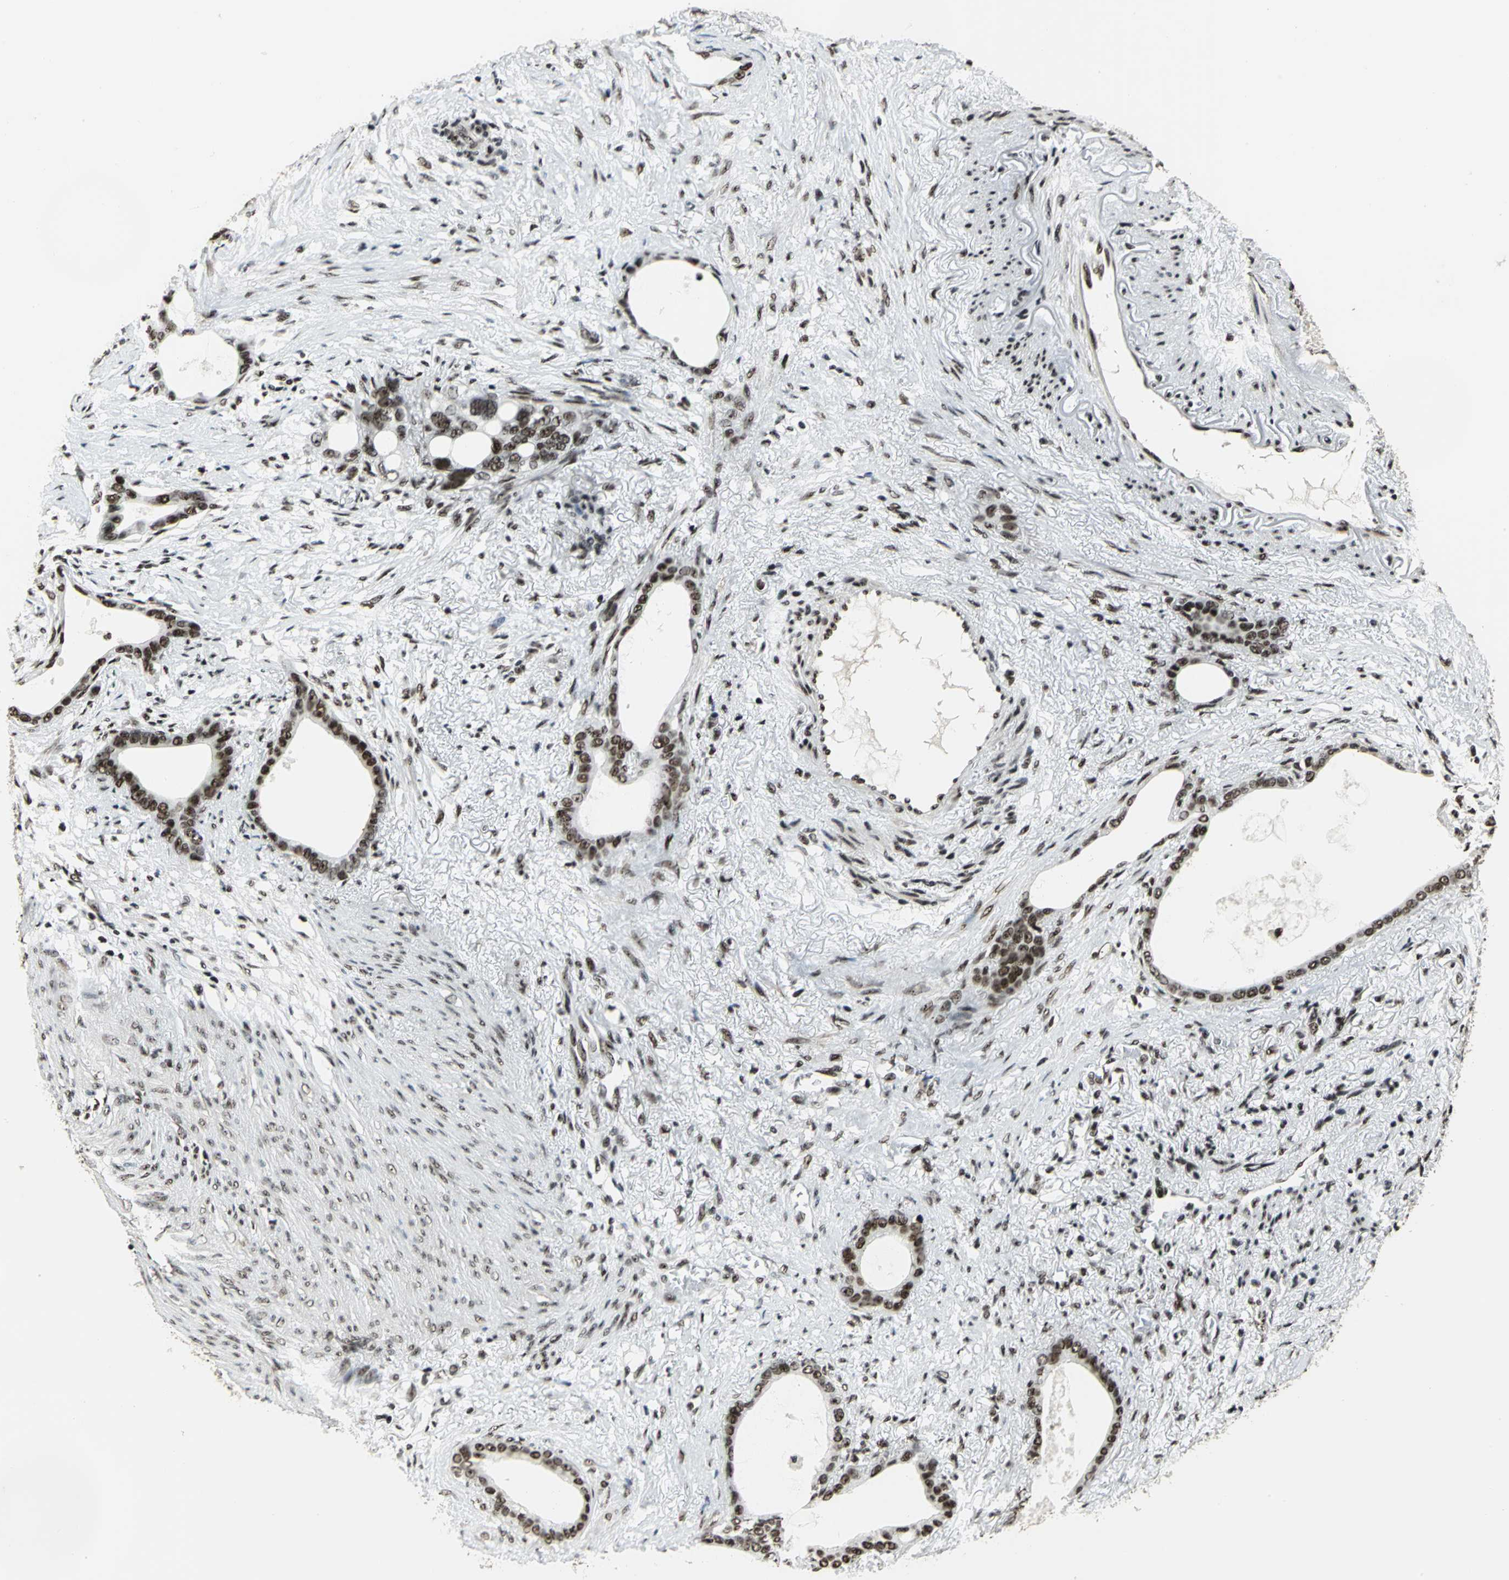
{"staining": {"intensity": "moderate", "quantity": ">75%", "location": "nuclear"}, "tissue": "stomach cancer", "cell_type": "Tumor cells", "image_type": "cancer", "snomed": [{"axis": "morphology", "description": "Adenocarcinoma, NOS"}, {"axis": "topography", "description": "Stomach"}], "caption": "A histopathology image of human stomach cancer (adenocarcinoma) stained for a protein exhibits moderate nuclear brown staining in tumor cells.", "gene": "UBTF", "patient": {"sex": "female", "age": 75}}